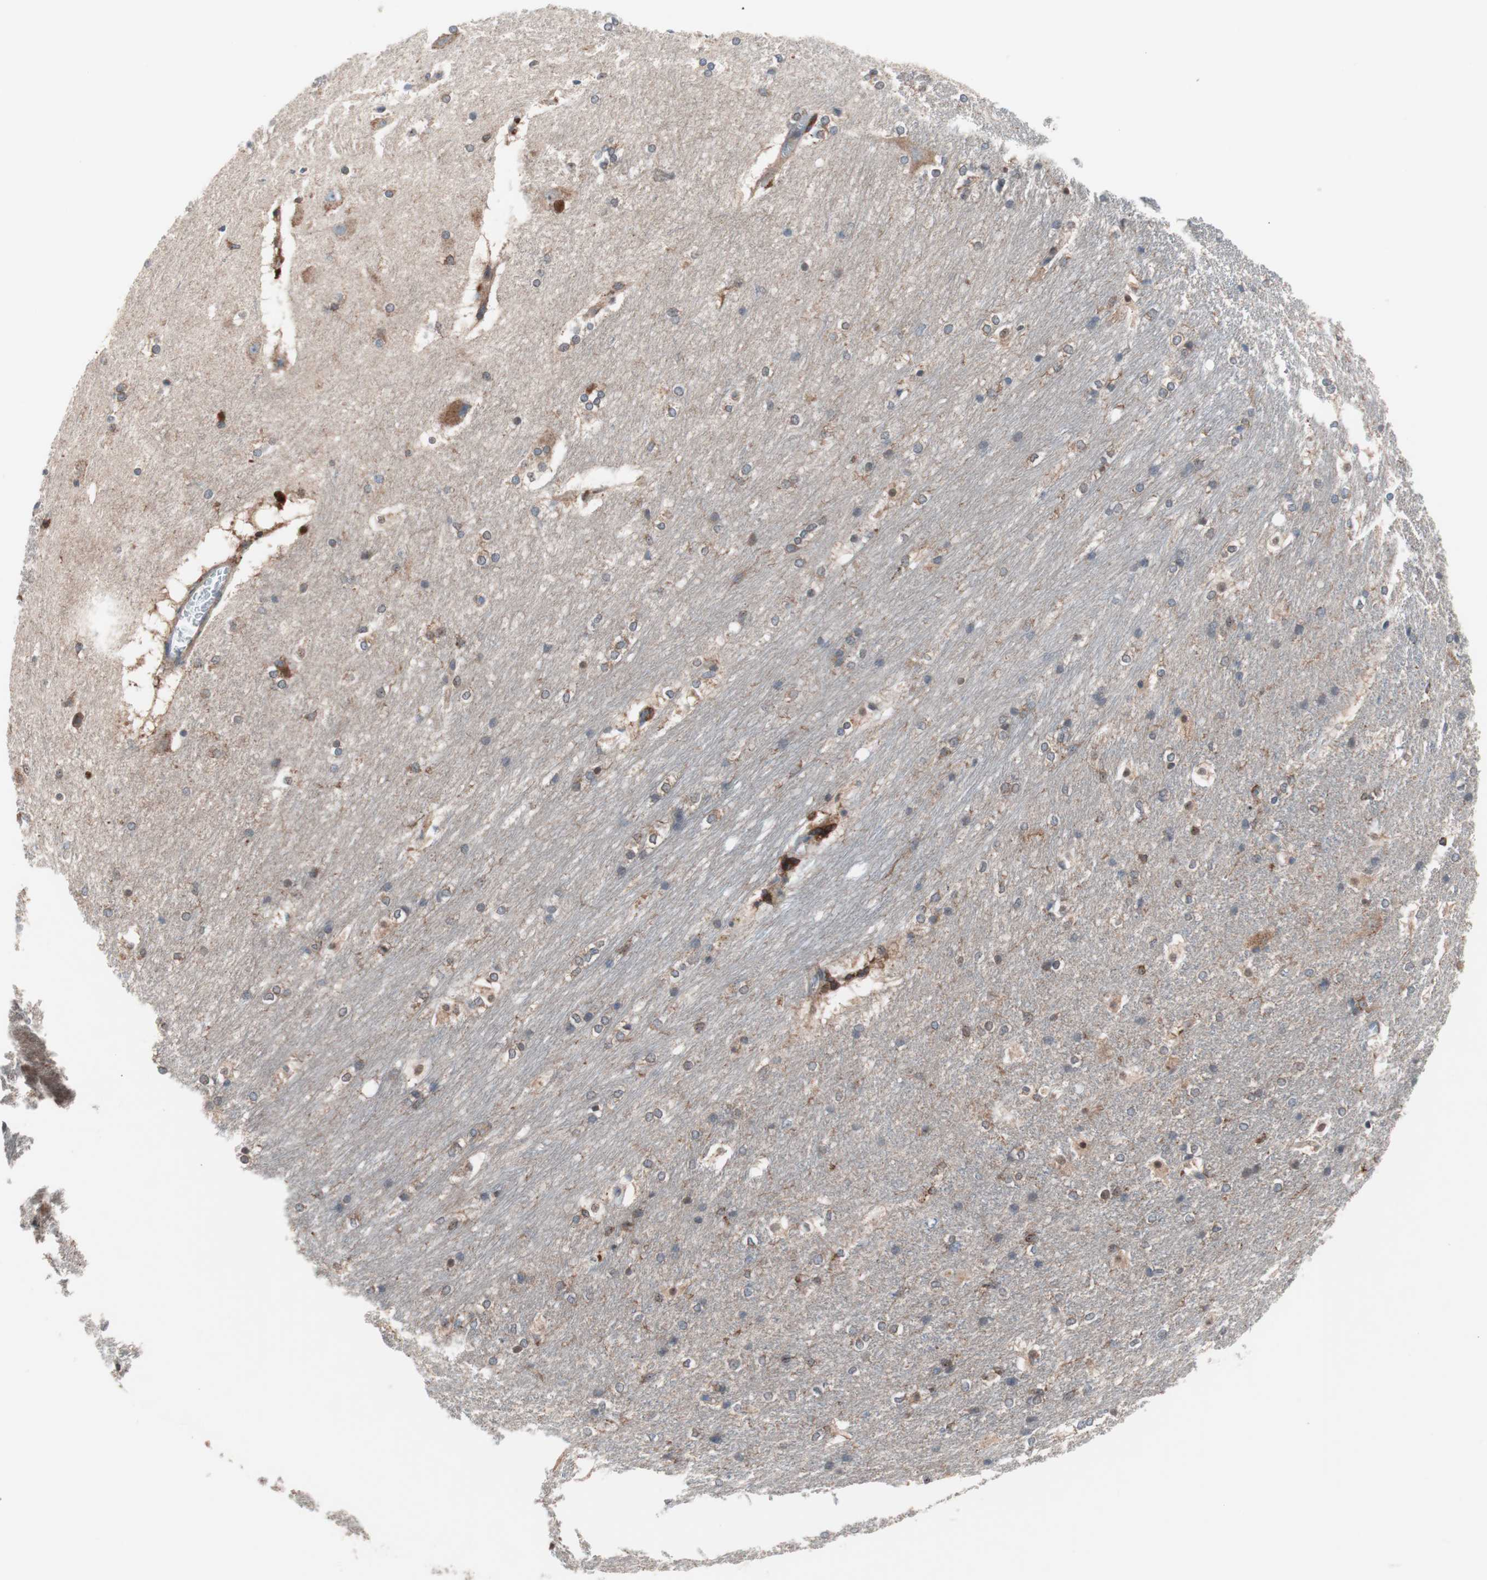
{"staining": {"intensity": "moderate", "quantity": "25%-75%", "location": "cytoplasmic/membranous"}, "tissue": "hippocampus", "cell_type": "Glial cells", "image_type": "normal", "snomed": [{"axis": "morphology", "description": "Normal tissue, NOS"}, {"axis": "topography", "description": "Hippocampus"}], "caption": "This photomicrograph displays immunohistochemistry (IHC) staining of unremarkable hippocampus, with medium moderate cytoplasmic/membranous expression in approximately 25%-75% of glial cells.", "gene": "PIK3R1", "patient": {"sex": "female", "age": 19}}